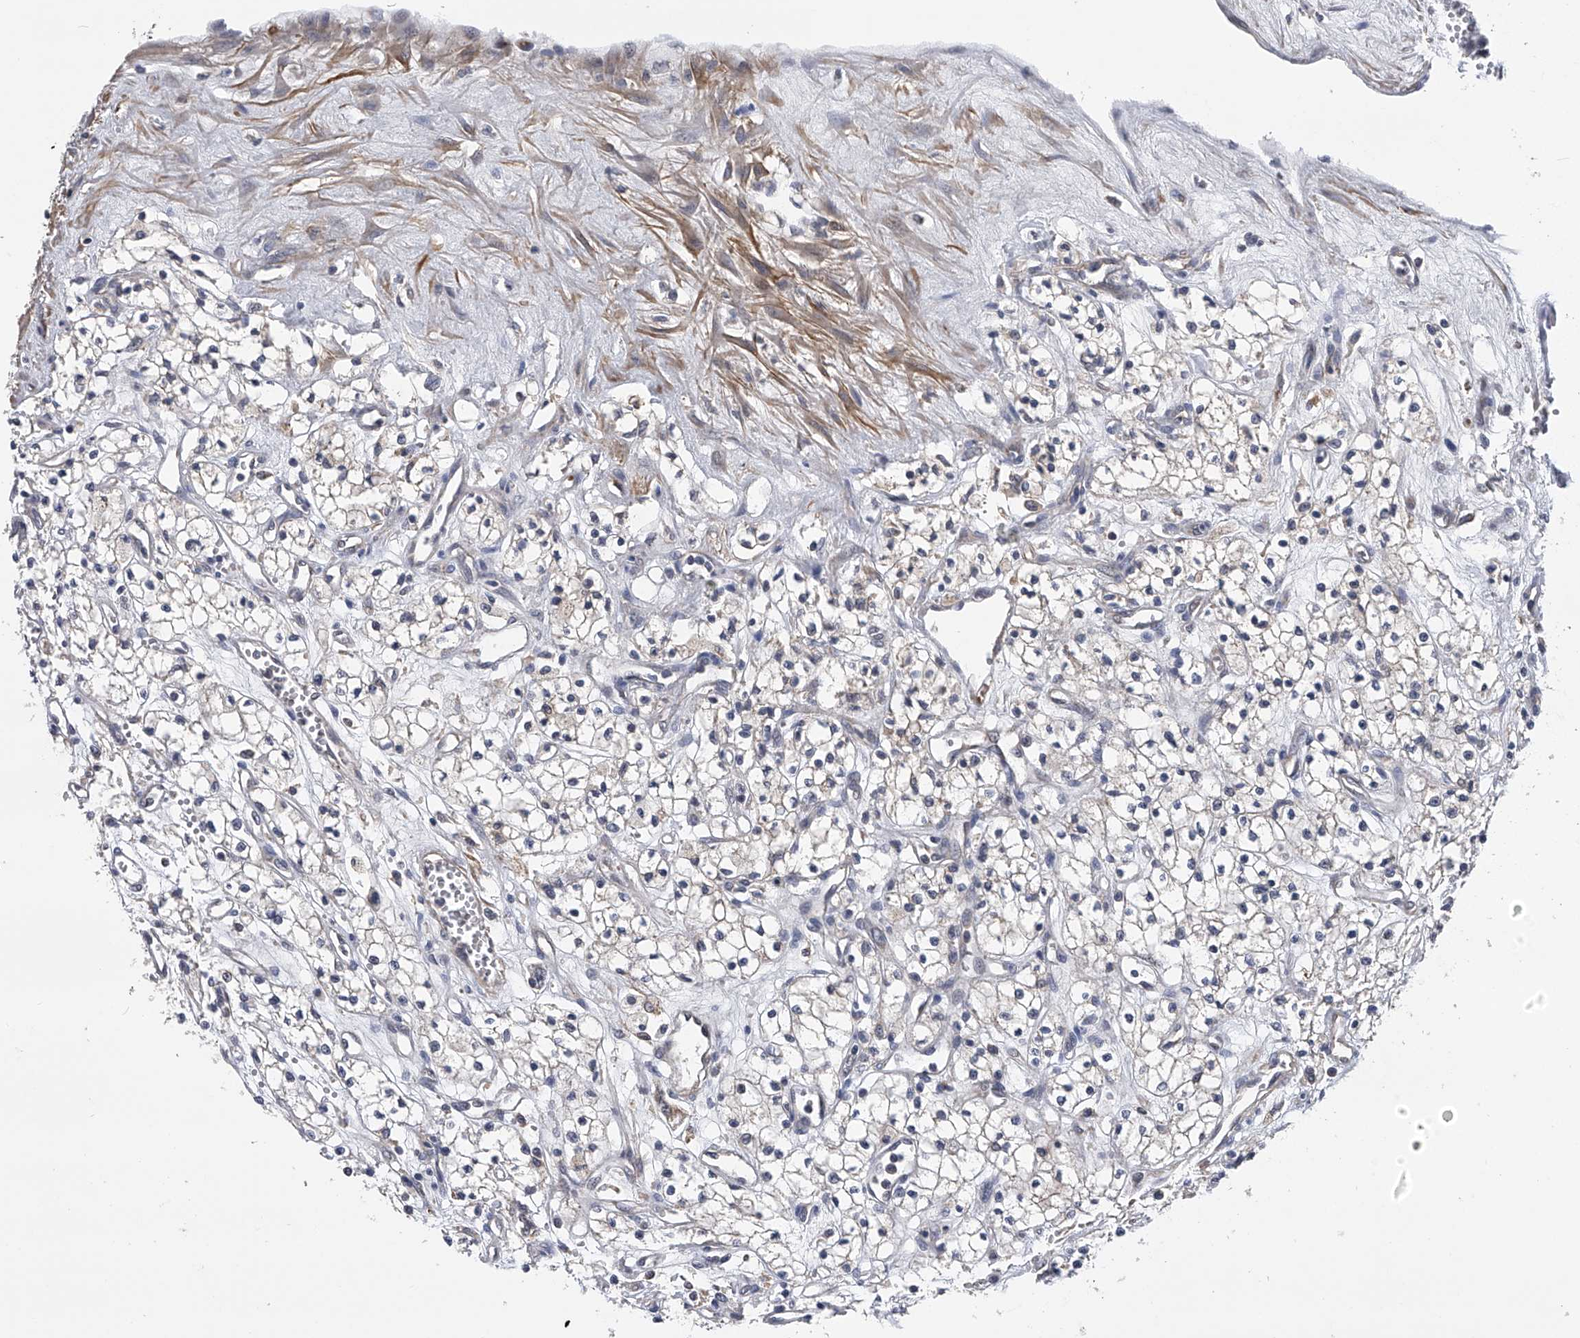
{"staining": {"intensity": "negative", "quantity": "none", "location": "none"}, "tissue": "renal cancer", "cell_type": "Tumor cells", "image_type": "cancer", "snomed": [{"axis": "morphology", "description": "Adenocarcinoma, NOS"}, {"axis": "topography", "description": "Kidney"}], "caption": "Renal cancer (adenocarcinoma) was stained to show a protein in brown. There is no significant staining in tumor cells.", "gene": "SPOCK1", "patient": {"sex": "male", "age": 59}}